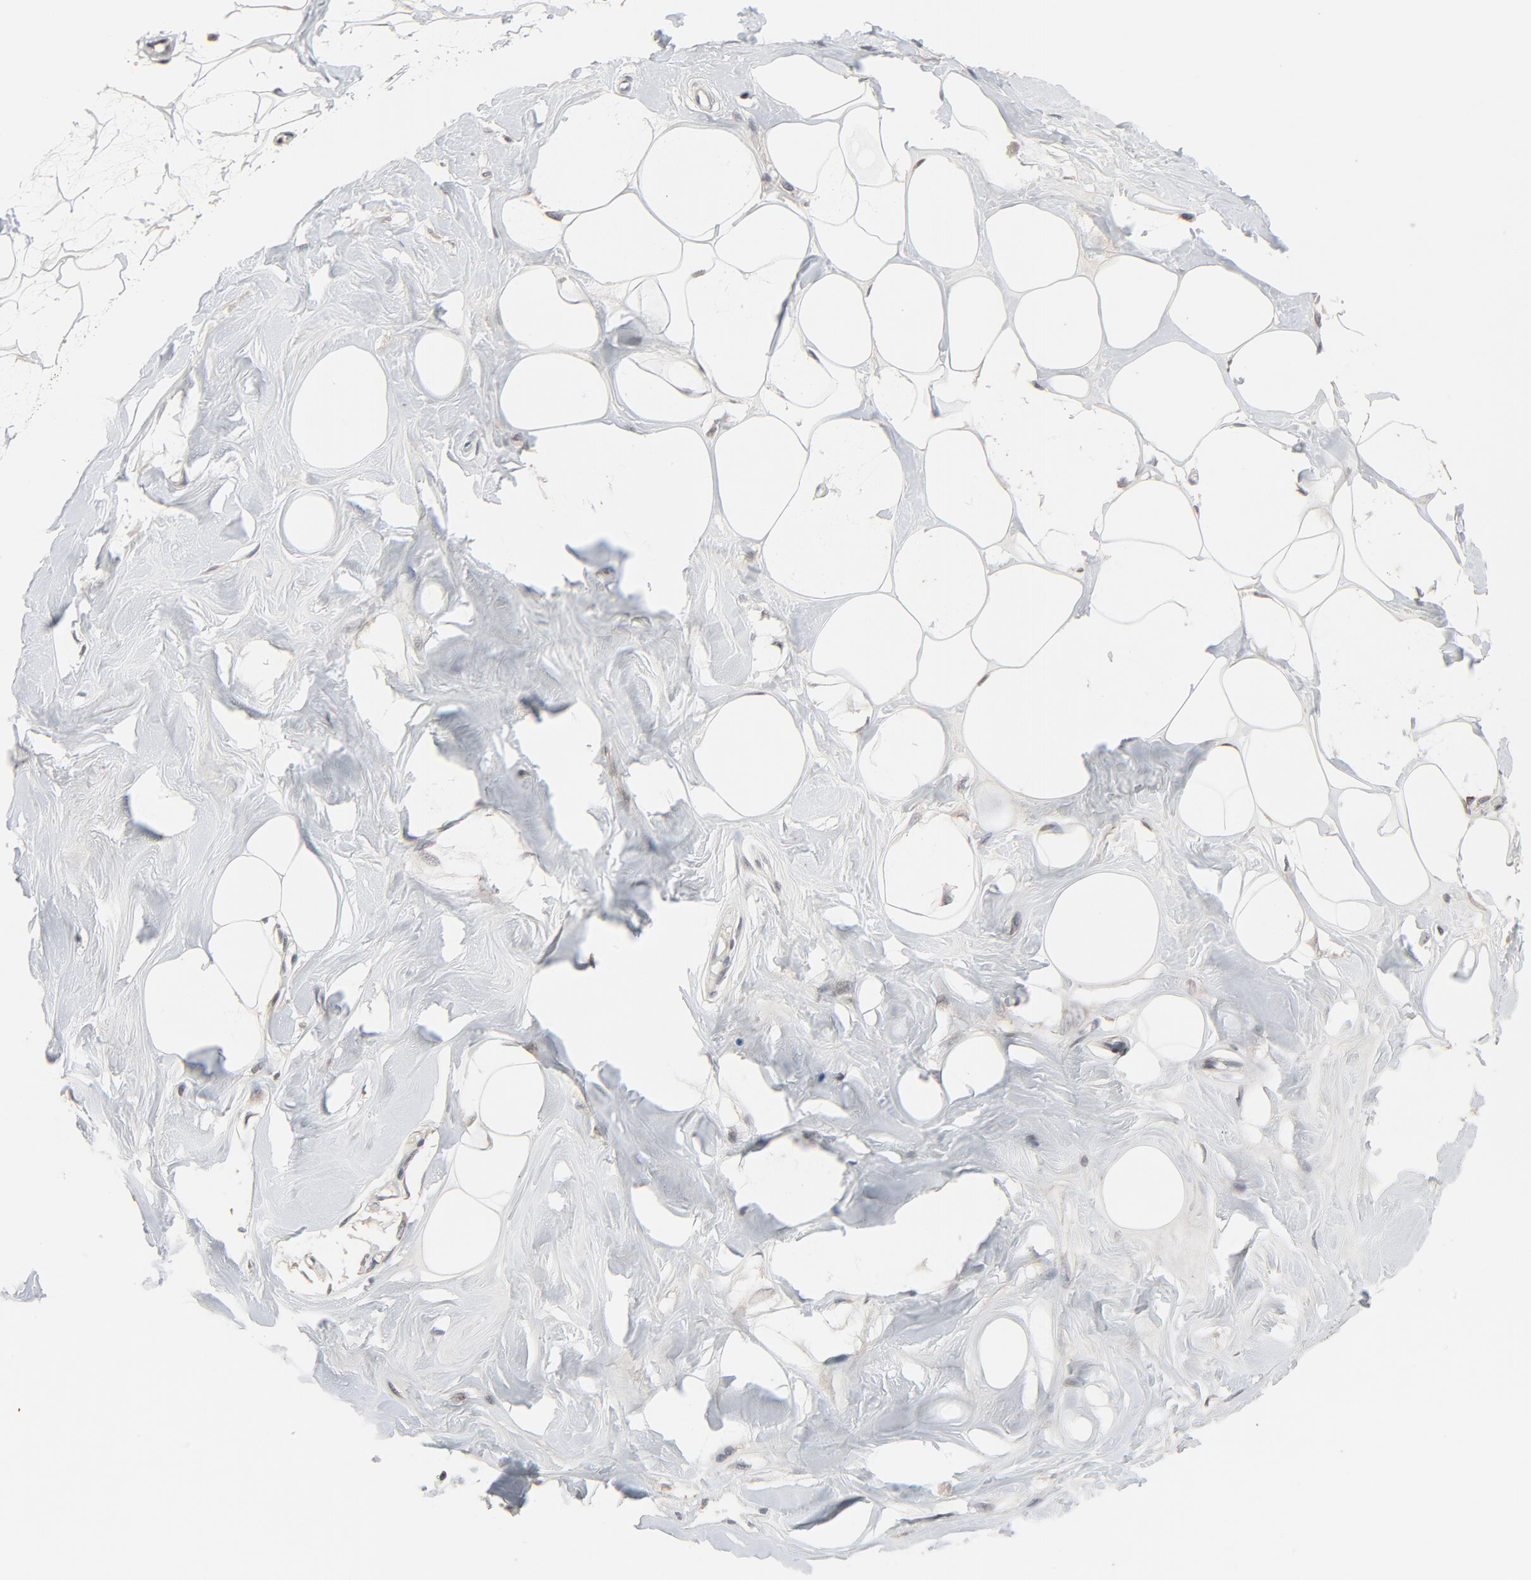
{"staining": {"intensity": "negative", "quantity": "none", "location": "none"}, "tissue": "breast", "cell_type": "Adipocytes", "image_type": "normal", "snomed": [{"axis": "morphology", "description": "Normal tissue, NOS"}, {"axis": "morphology", "description": "Fibrosis, NOS"}, {"axis": "topography", "description": "Breast"}], "caption": "Adipocytes show no significant staining in normal breast. (DAB (3,3'-diaminobenzidine) IHC with hematoxylin counter stain).", "gene": "MT3", "patient": {"sex": "female", "age": 39}}